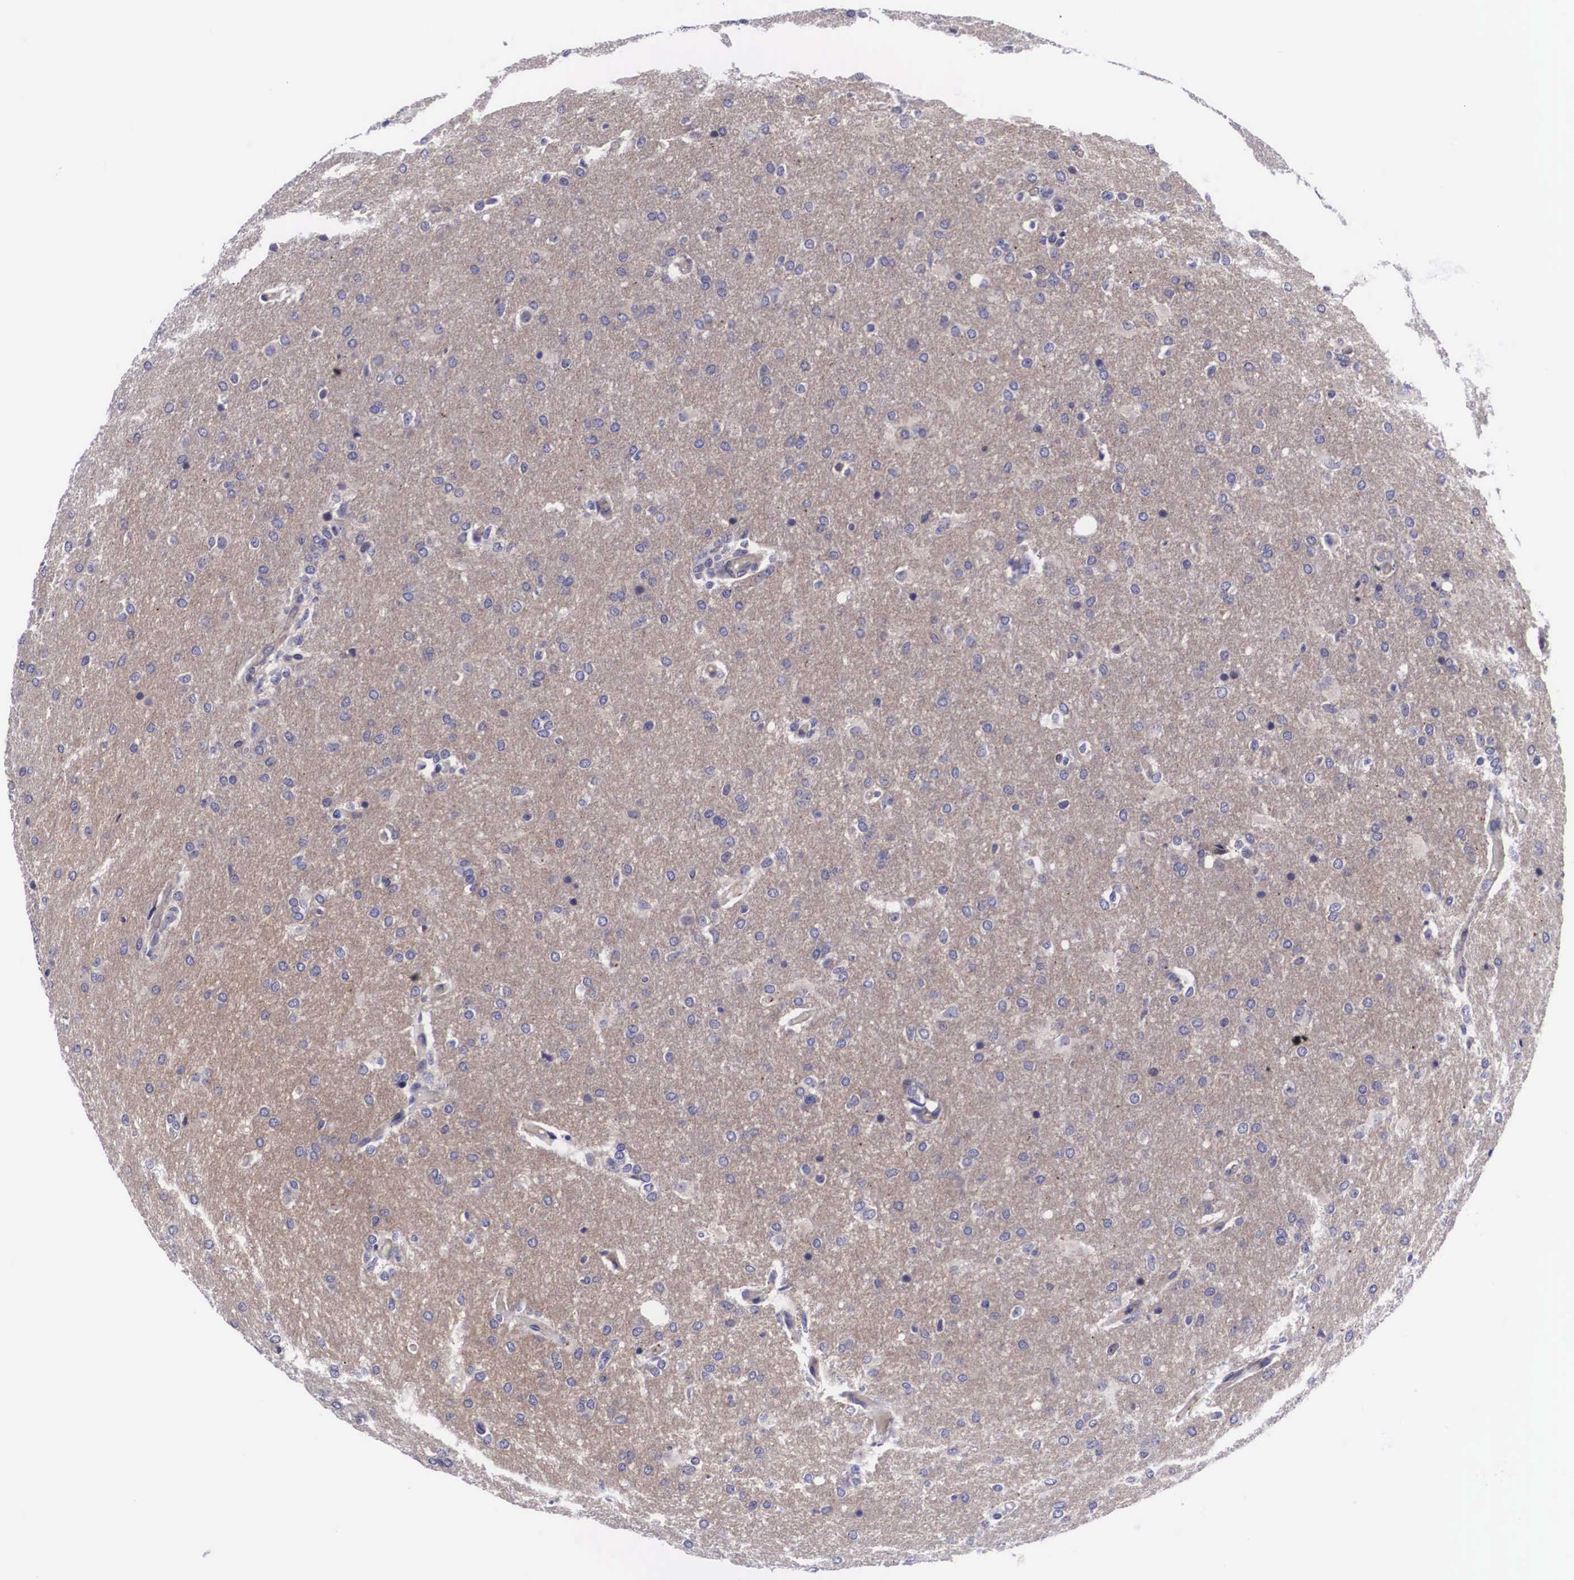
{"staining": {"intensity": "weak", "quantity": ">75%", "location": "cytoplasmic/membranous"}, "tissue": "glioma", "cell_type": "Tumor cells", "image_type": "cancer", "snomed": [{"axis": "morphology", "description": "Glioma, malignant, High grade"}, {"axis": "topography", "description": "Brain"}], "caption": "IHC of human glioma shows low levels of weak cytoplasmic/membranous expression in approximately >75% of tumor cells.", "gene": "EMID1", "patient": {"sex": "male", "age": 68}}